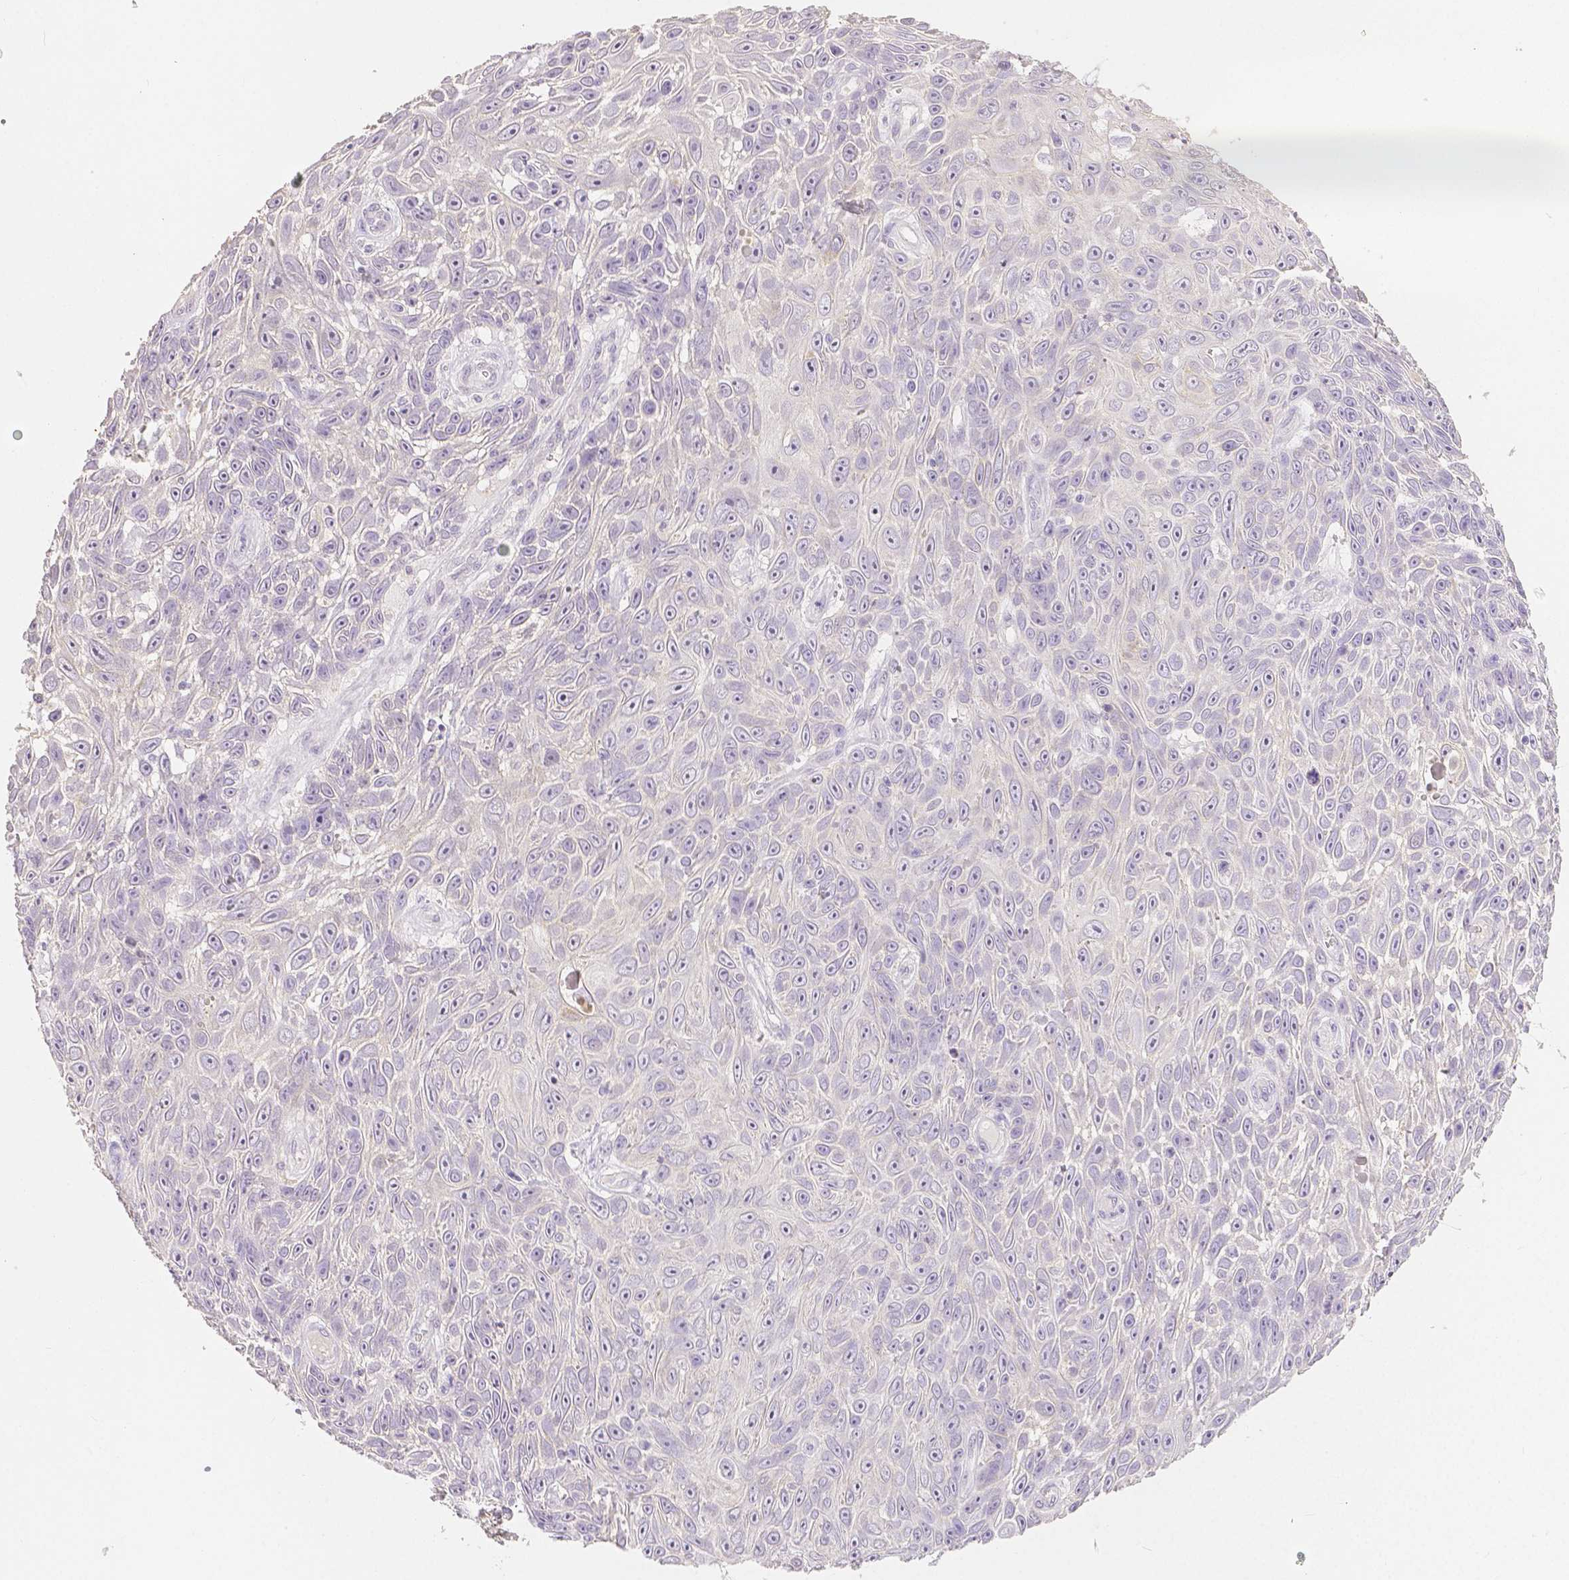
{"staining": {"intensity": "weak", "quantity": "<25%", "location": "cytoplasmic/membranous"}, "tissue": "skin cancer", "cell_type": "Tumor cells", "image_type": "cancer", "snomed": [{"axis": "morphology", "description": "Squamous cell carcinoma, NOS"}, {"axis": "topography", "description": "Skin"}], "caption": "The IHC histopathology image has no significant positivity in tumor cells of skin cancer tissue. The staining was performed using DAB (3,3'-diaminobenzidine) to visualize the protein expression in brown, while the nuclei were stained in blue with hematoxylin (Magnification: 20x).", "gene": "OCLN", "patient": {"sex": "male", "age": 82}}